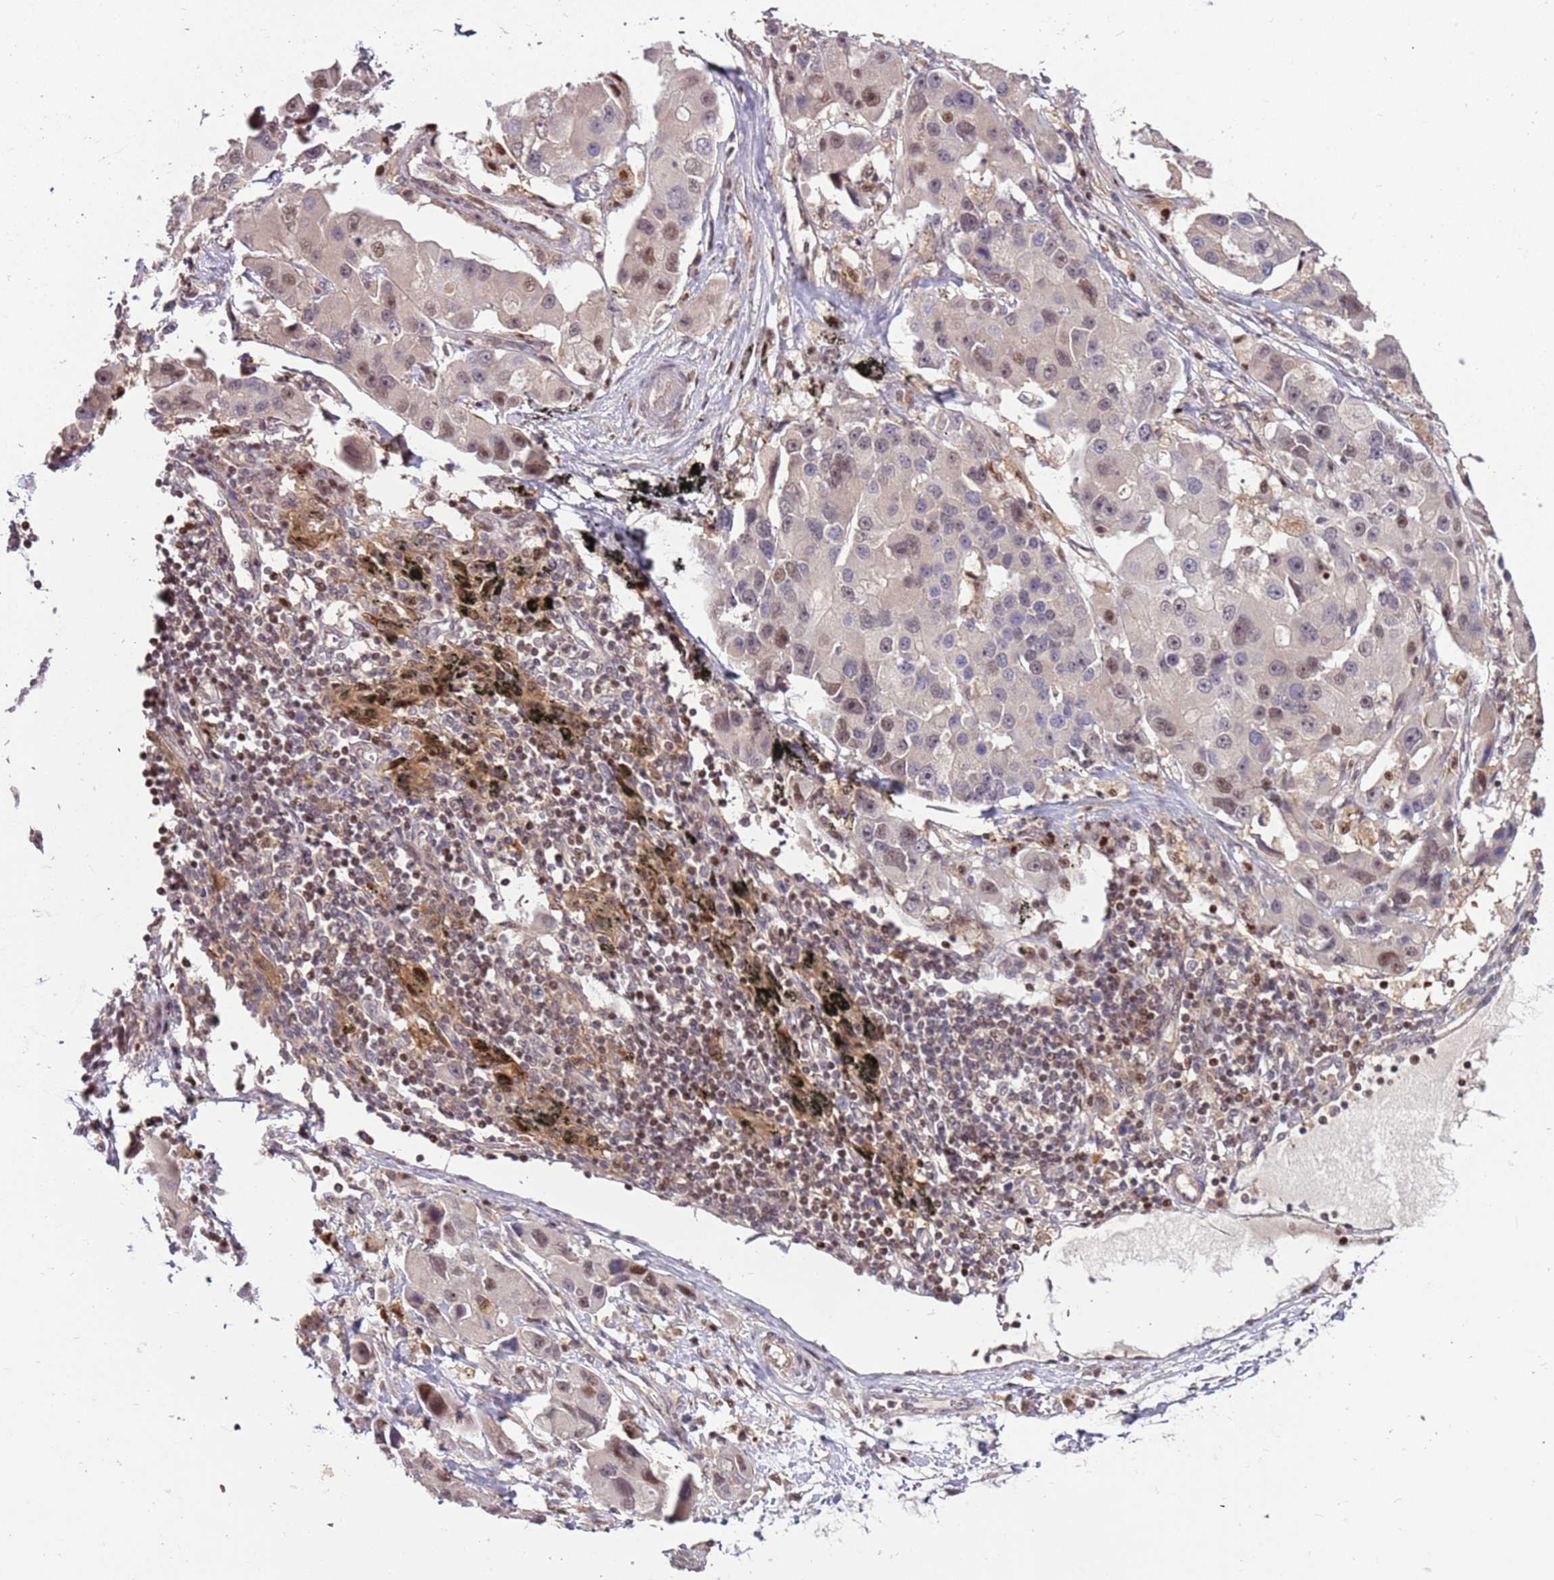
{"staining": {"intensity": "weak", "quantity": "25%-75%", "location": "nuclear"}, "tissue": "lung cancer", "cell_type": "Tumor cells", "image_type": "cancer", "snomed": [{"axis": "morphology", "description": "Adenocarcinoma, NOS"}, {"axis": "topography", "description": "Lung"}], "caption": "Immunohistochemistry (DAB) staining of human lung adenocarcinoma exhibits weak nuclear protein expression in about 25%-75% of tumor cells. The protein is shown in brown color, while the nuclei are stained blue.", "gene": "GSTO2", "patient": {"sex": "female", "age": 54}}